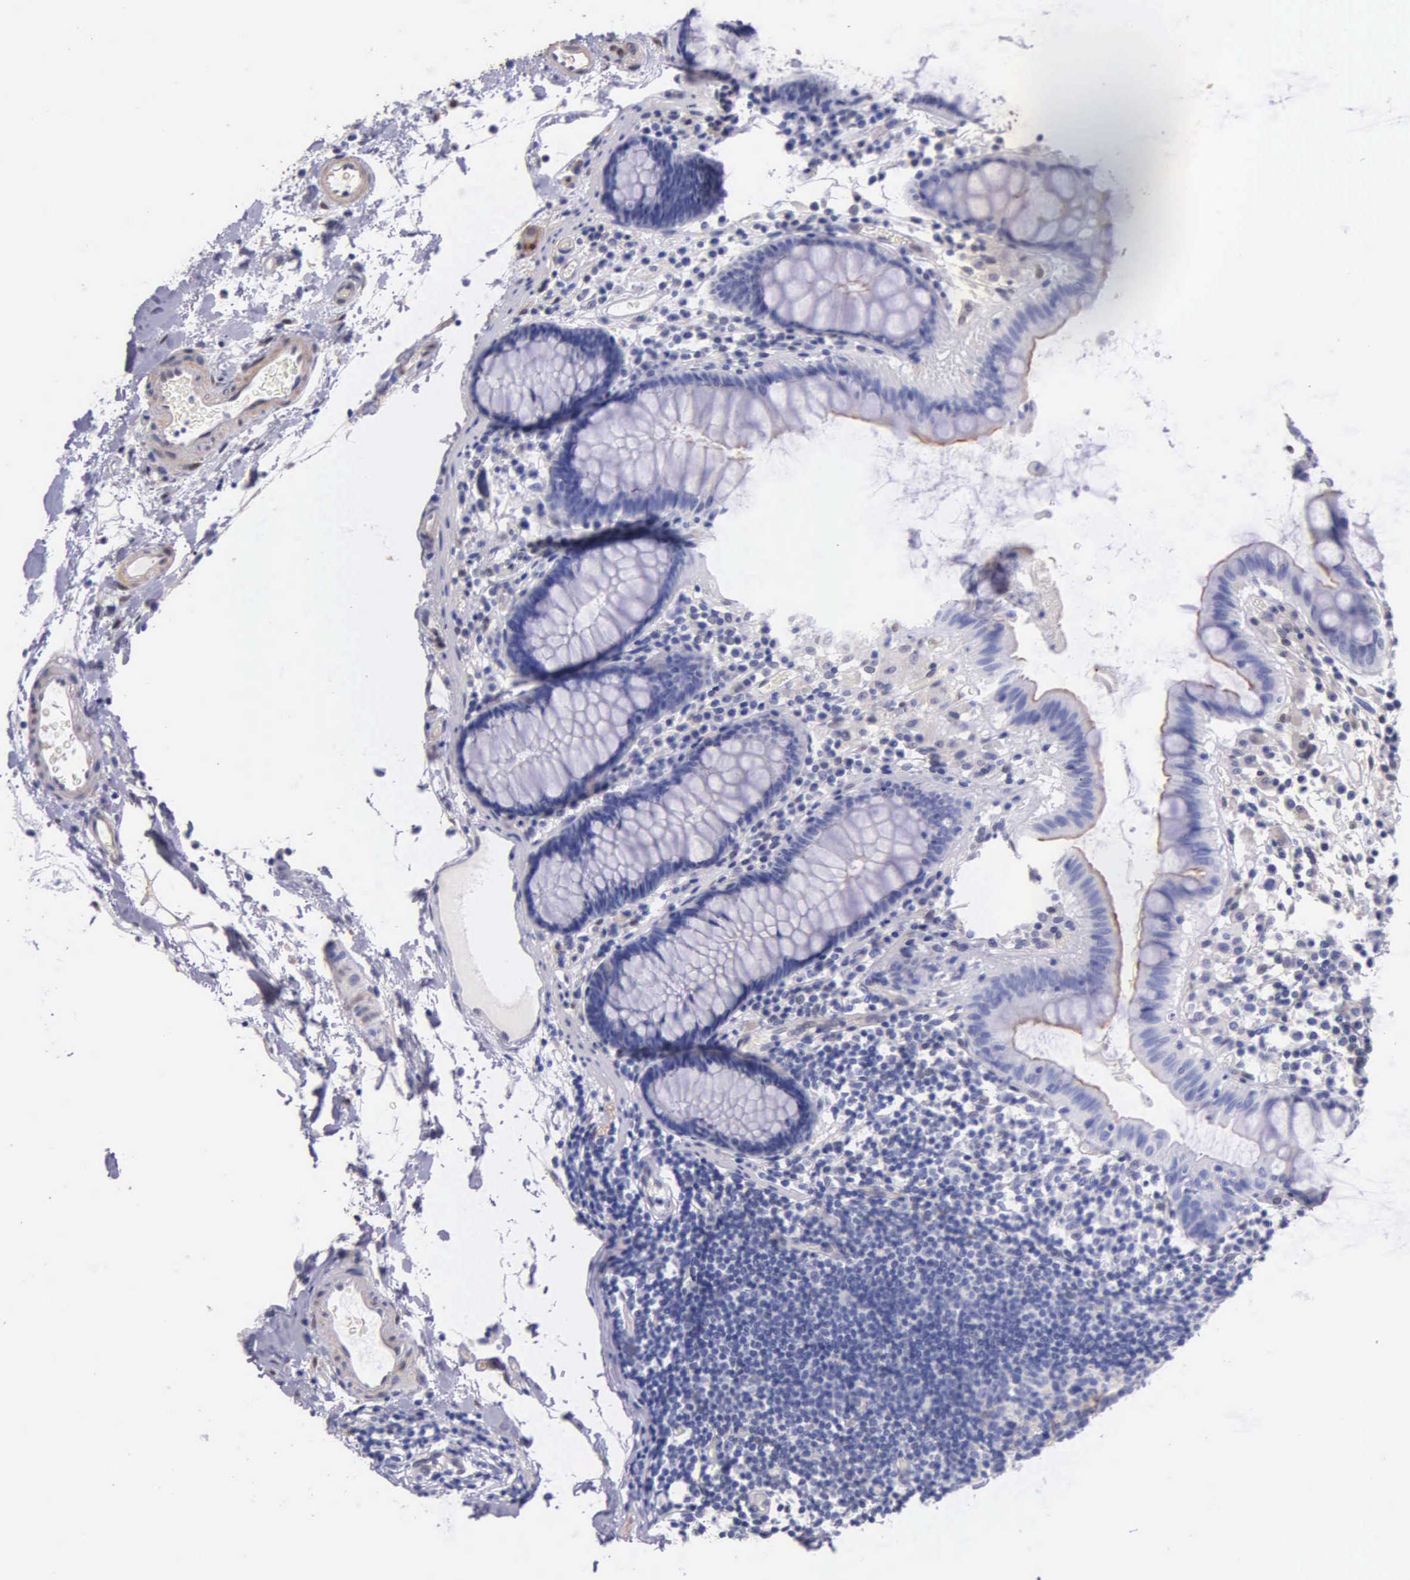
{"staining": {"intensity": "negative", "quantity": "none", "location": "none"}, "tissue": "colon", "cell_type": "Endothelial cells", "image_type": "normal", "snomed": [{"axis": "morphology", "description": "Normal tissue, NOS"}, {"axis": "topography", "description": "Colon"}], "caption": "A high-resolution image shows IHC staining of unremarkable colon, which displays no significant staining in endothelial cells. Nuclei are stained in blue.", "gene": "GSTT2B", "patient": {"sex": "female", "age": 78}}